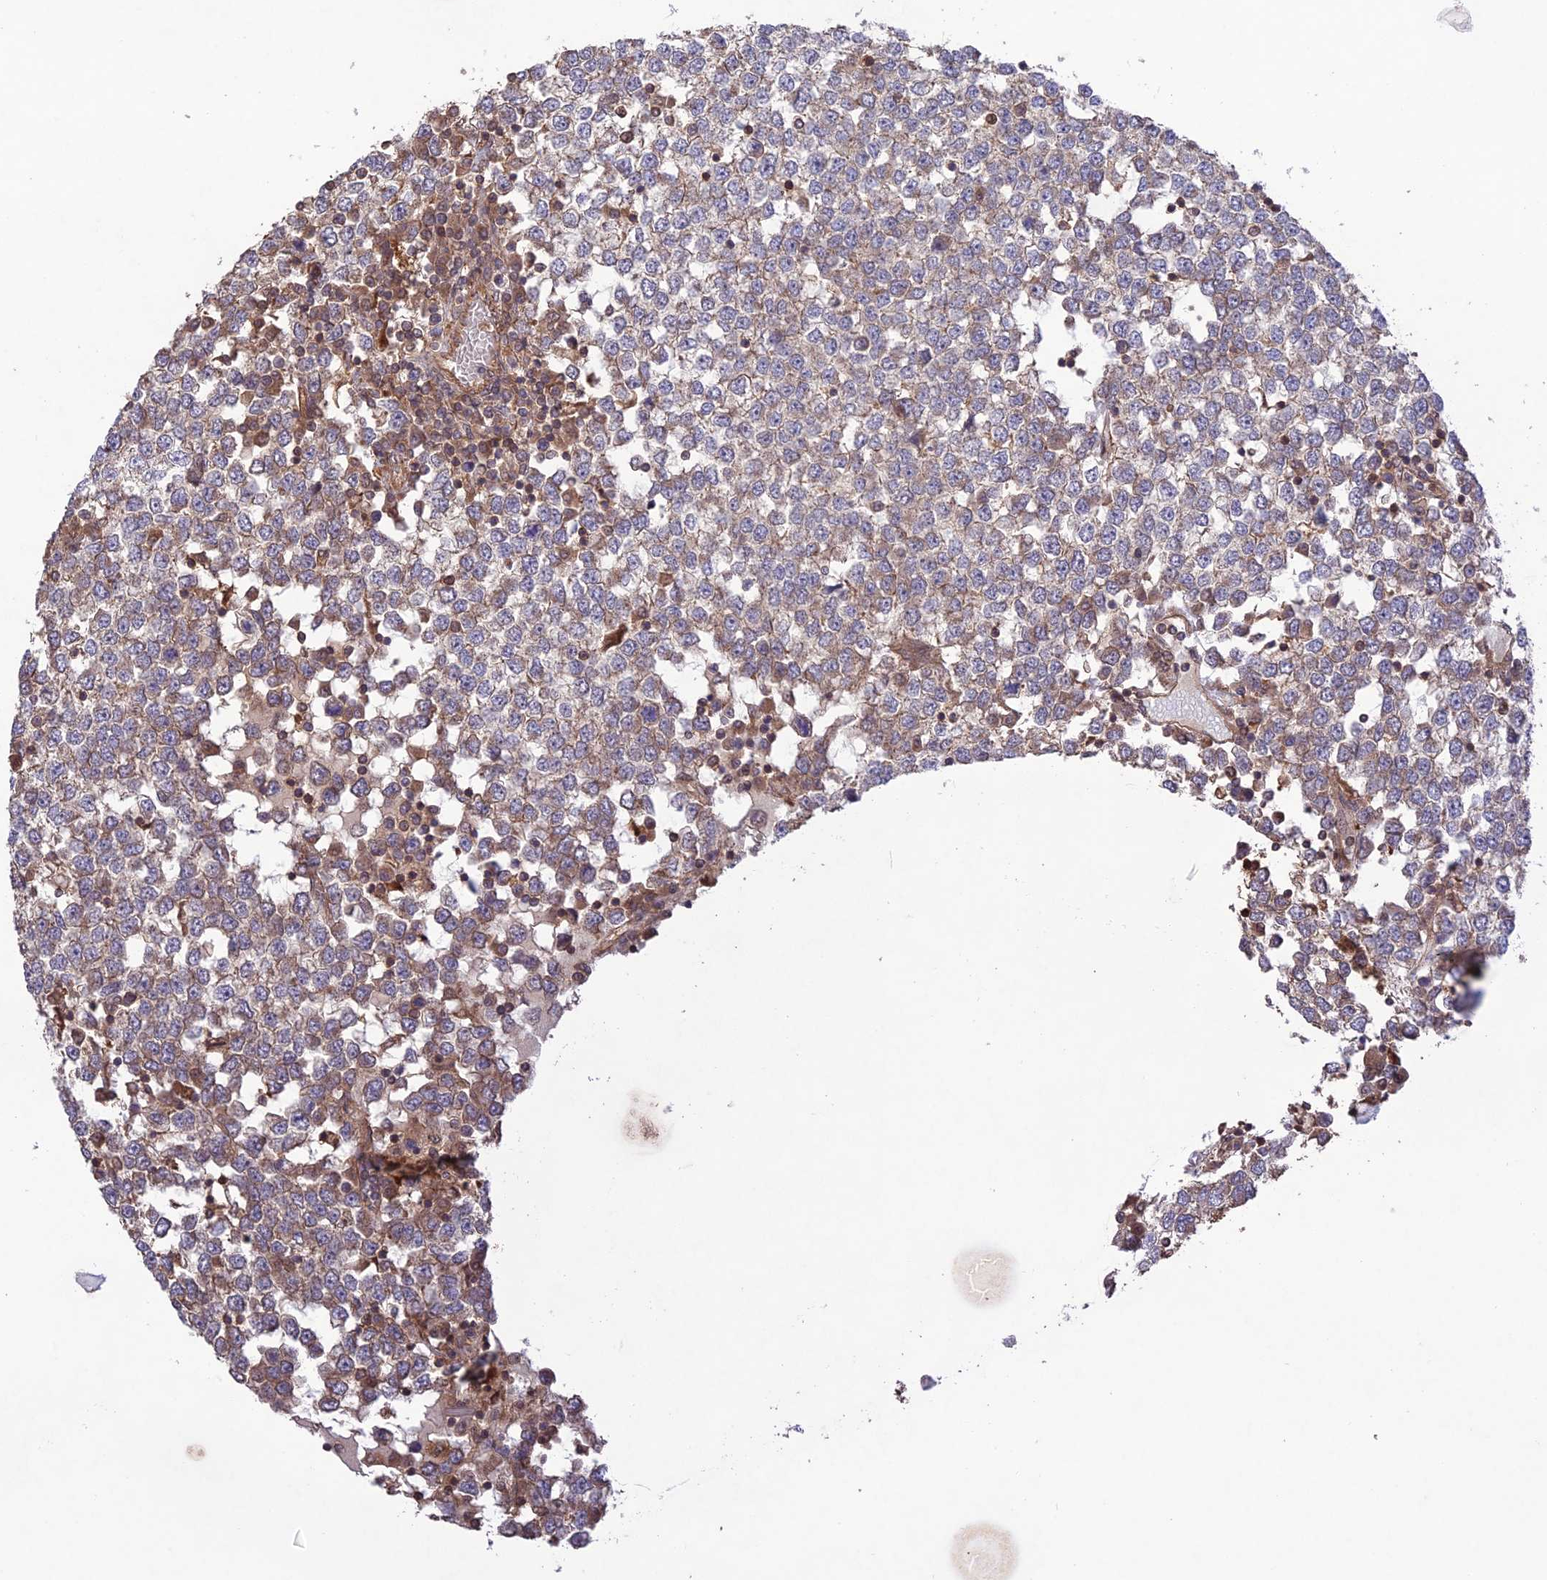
{"staining": {"intensity": "weak", "quantity": "25%-75%", "location": "cytoplasmic/membranous"}, "tissue": "testis cancer", "cell_type": "Tumor cells", "image_type": "cancer", "snomed": [{"axis": "morphology", "description": "Seminoma, NOS"}, {"axis": "topography", "description": "Testis"}], "caption": "A histopathology image of testis cancer stained for a protein demonstrates weak cytoplasmic/membranous brown staining in tumor cells.", "gene": "FCHSD1", "patient": {"sex": "male", "age": 65}}